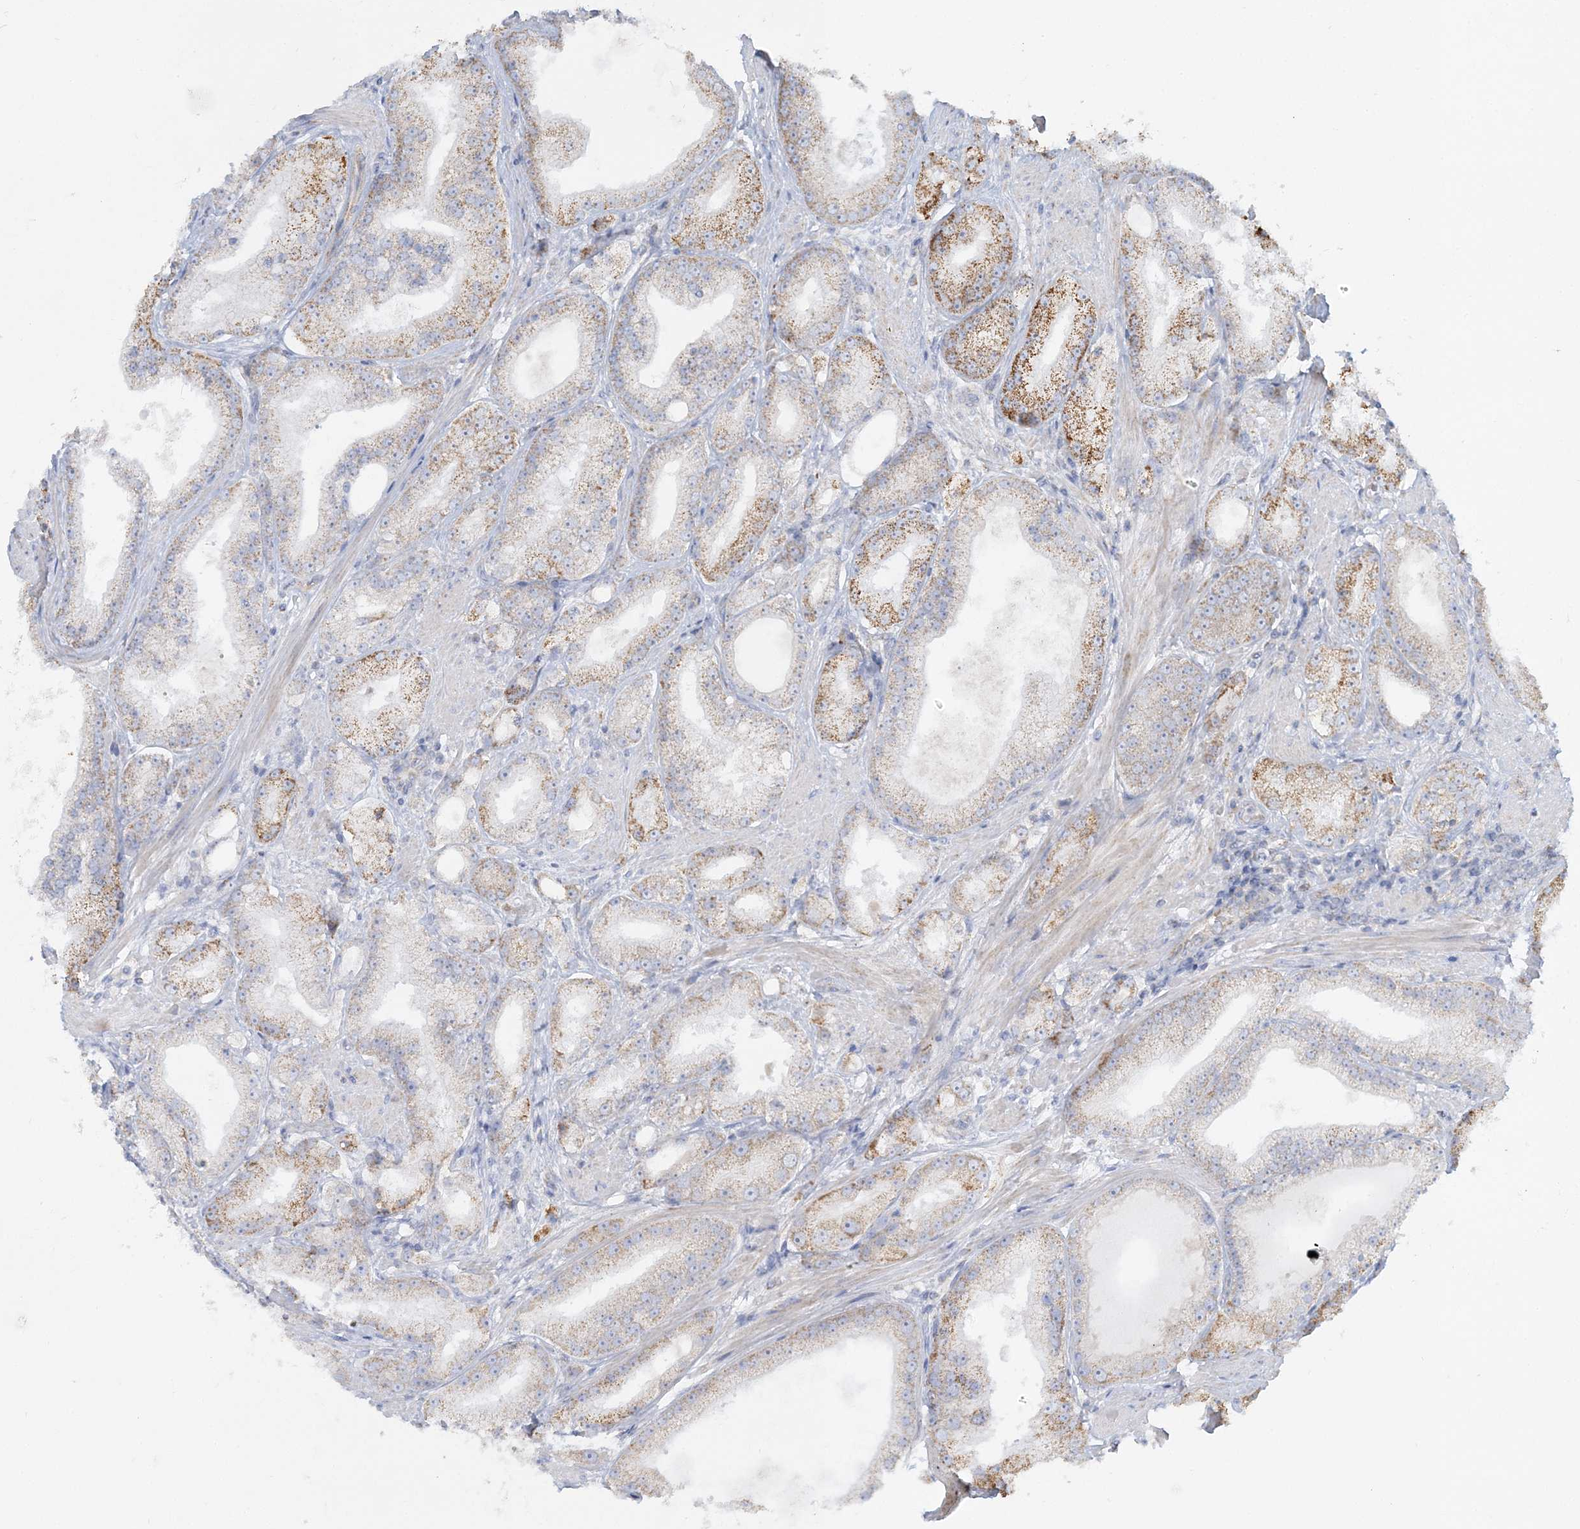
{"staining": {"intensity": "moderate", "quantity": "25%-75%", "location": "cytoplasmic/membranous"}, "tissue": "prostate cancer", "cell_type": "Tumor cells", "image_type": "cancer", "snomed": [{"axis": "morphology", "description": "Adenocarcinoma, Low grade"}, {"axis": "topography", "description": "Prostate"}], "caption": "Immunohistochemistry (IHC) of prostate cancer exhibits medium levels of moderate cytoplasmic/membranous staining in approximately 25%-75% of tumor cells.", "gene": "TBC1D14", "patient": {"sex": "male", "age": 67}}